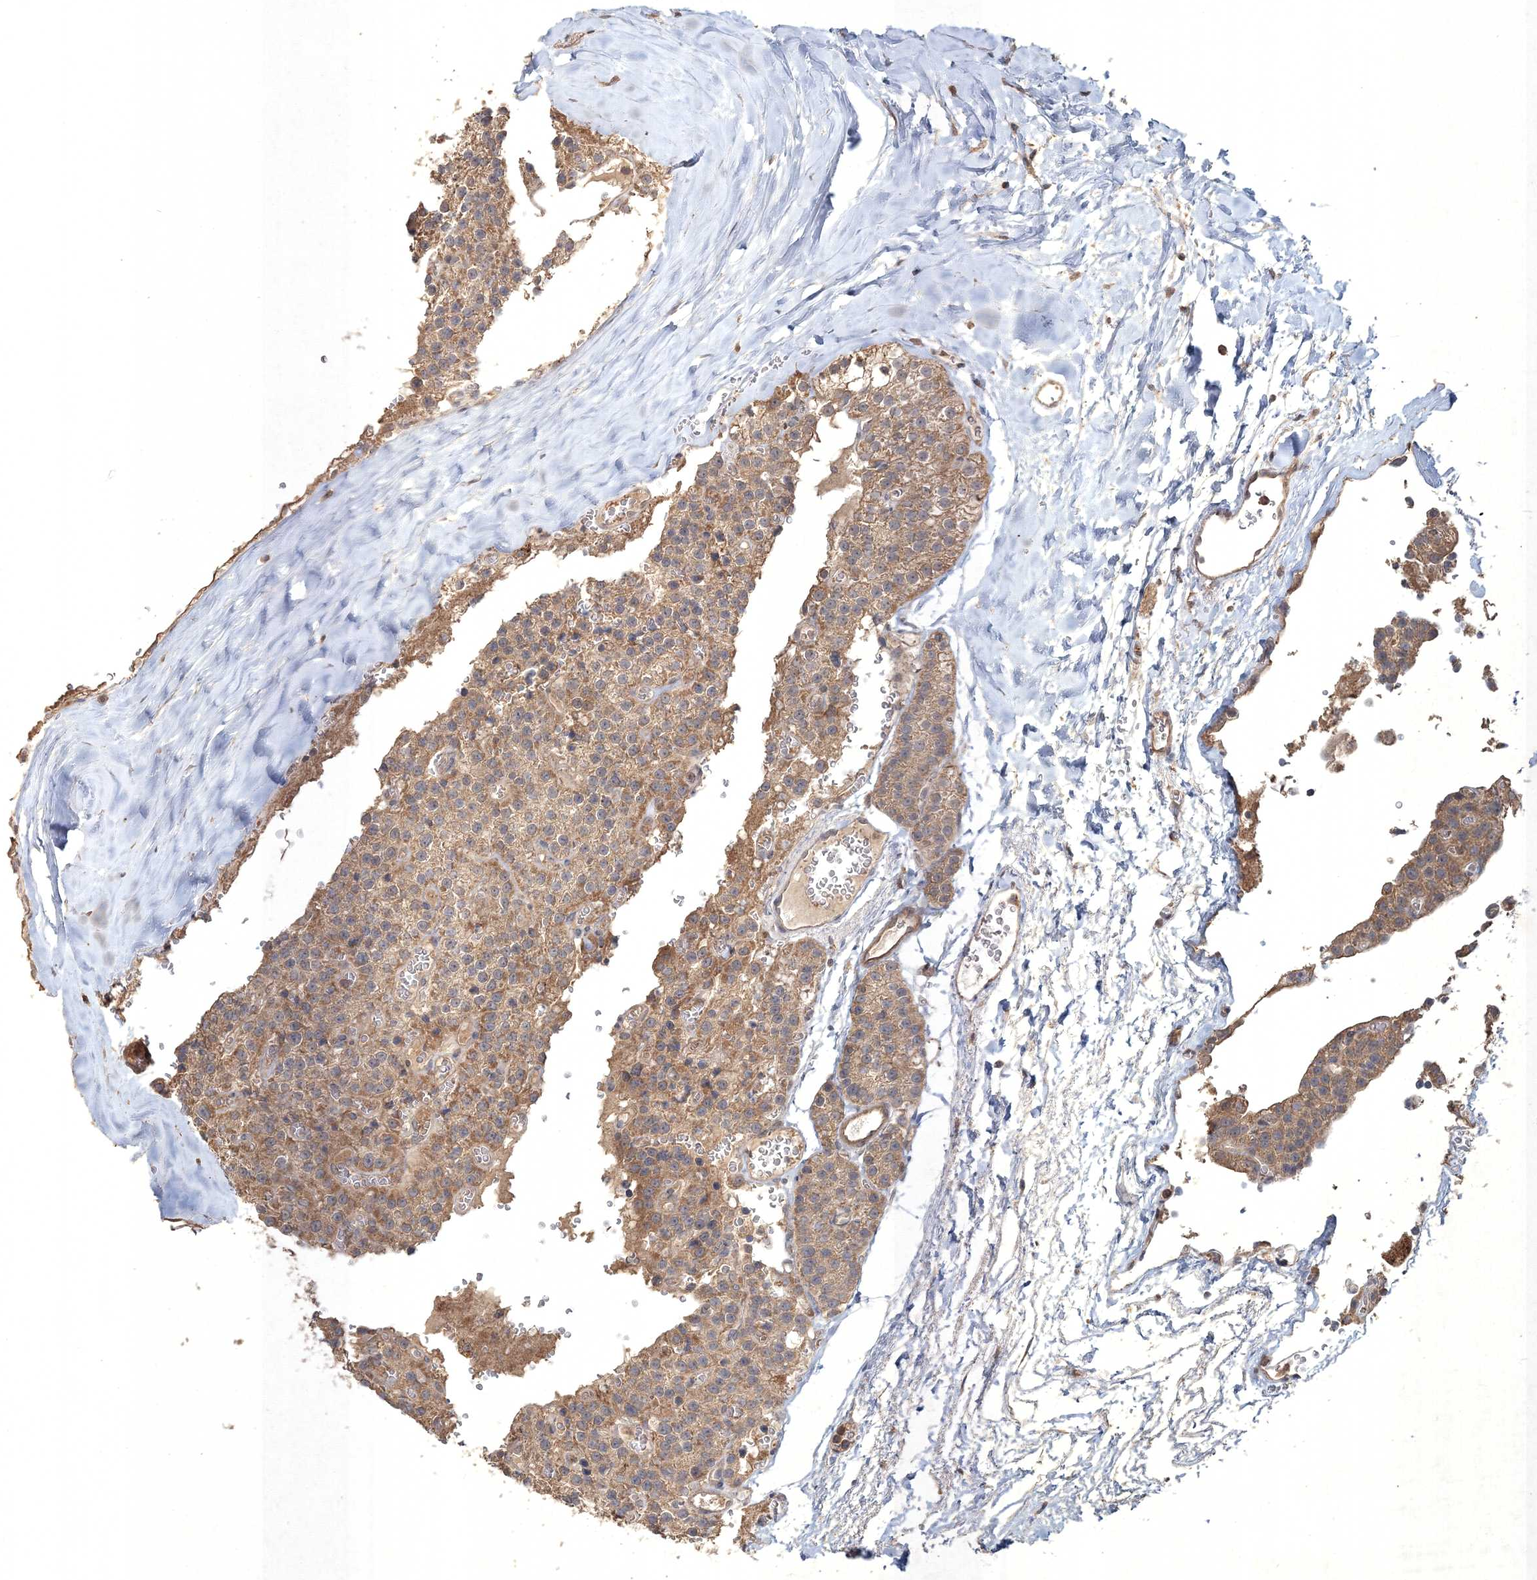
{"staining": {"intensity": "weak", "quantity": ">75%", "location": "cytoplasmic/membranous"}, "tissue": "parathyroid gland", "cell_type": "Glandular cells", "image_type": "normal", "snomed": [{"axis": "morphology", "description": "Normal tissue, NOS"}, {"axis": "topography", "description": "Parathyroid gland"}], "caption": "Glandular cells exhibit weak cytoplasmic/membranous positivity in approximately >75% of cells in normal parathyroid gland. The staining is performed using DAB brown chromogen to label protein expression. The nuclei are counter-stained blue using hematoxylin.", "gene": "SPRY1", "patient": {"sex": "female", "age": 64}}